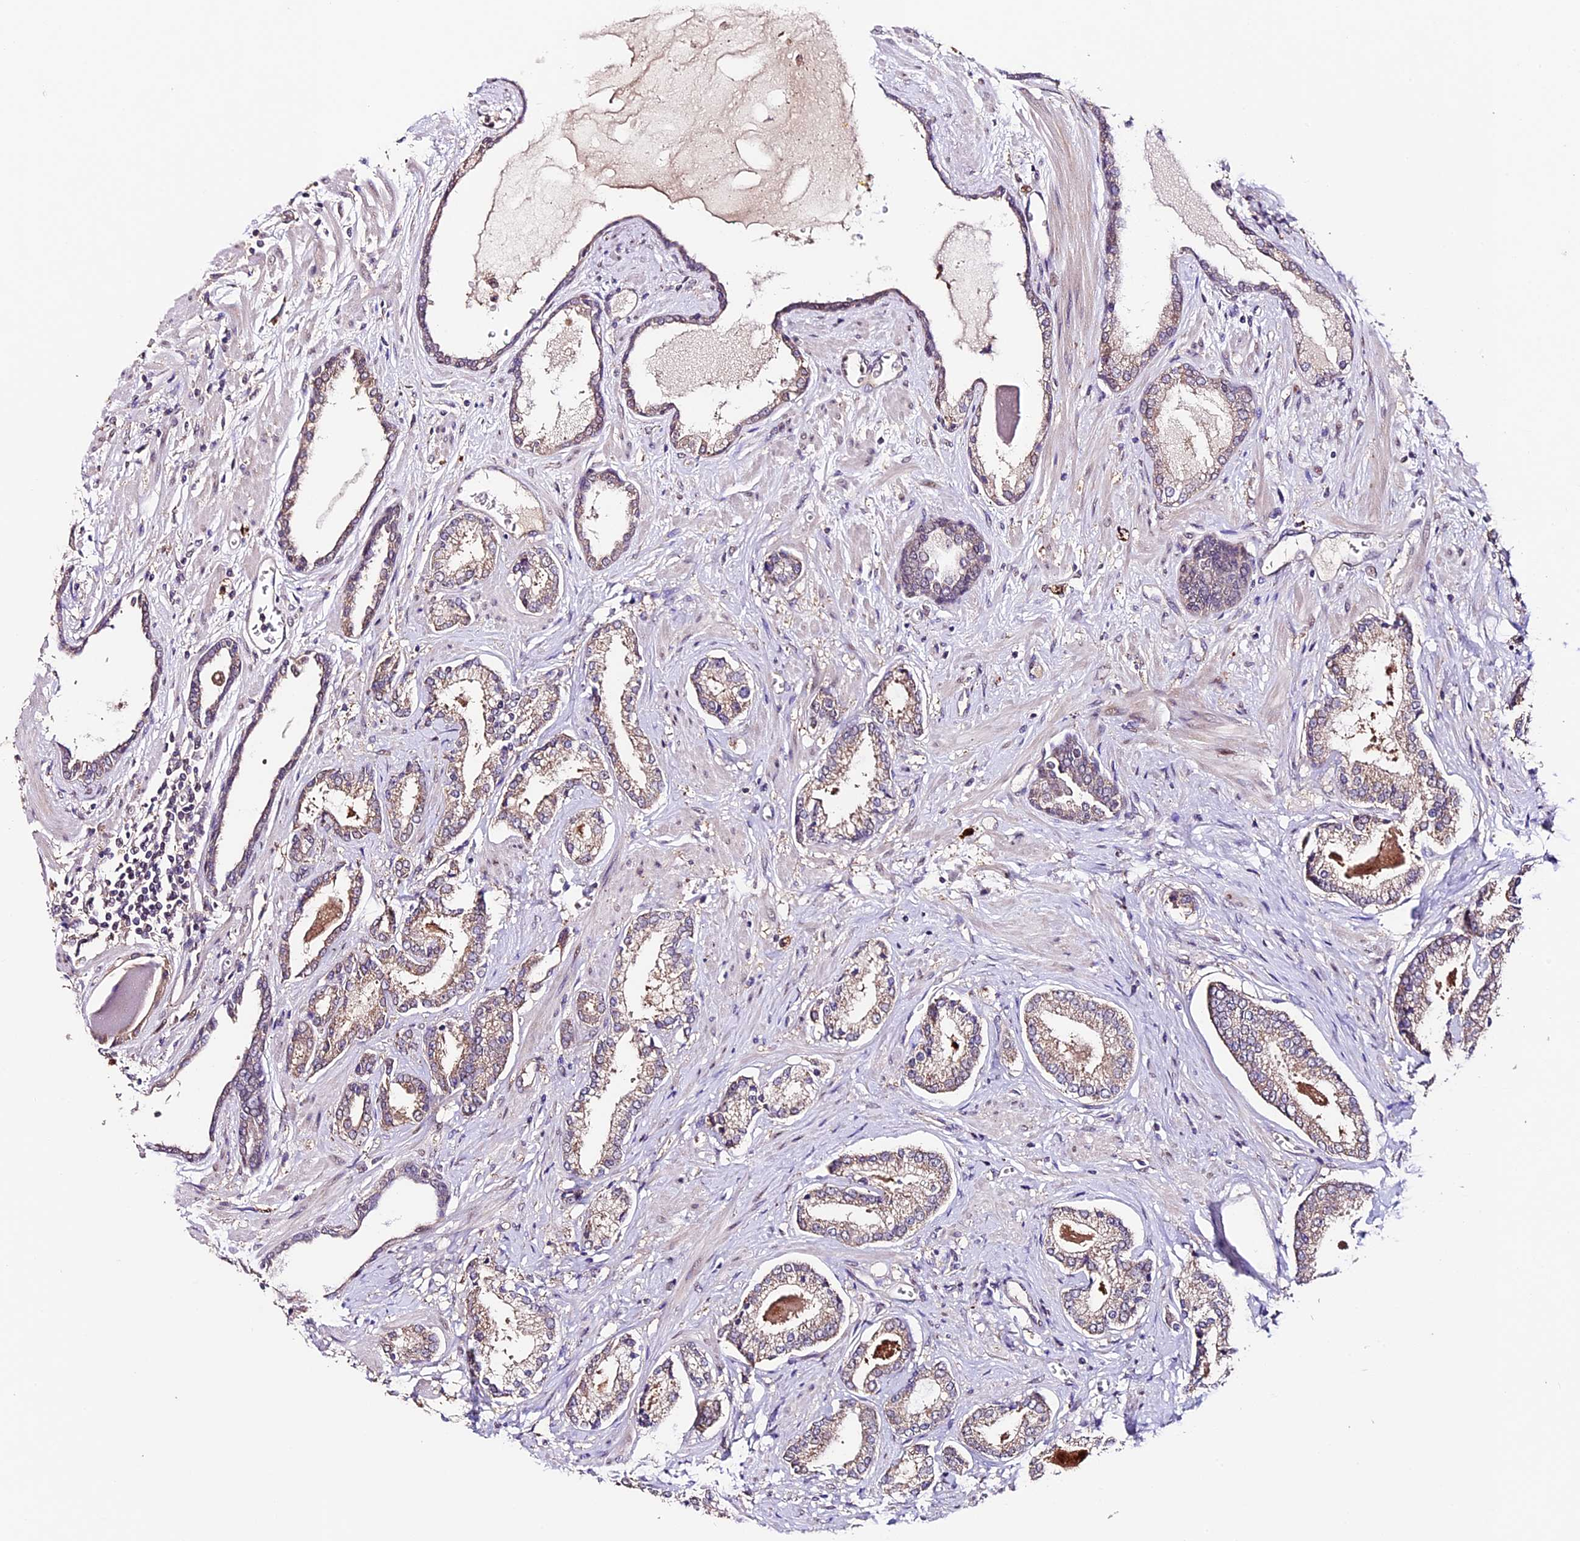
{"staining": {"intensity": "weak", "quantity": ">75%", "location": "cytoplasmic/membranous"}, "tissue": "prostate cancer", "cell_type": "Tumor cells", "image_type": "cancer", "snomed": [{"axis": "morphology", "description": "Adenocarcinoma, Low grade"}, {"axis": "topography", "description": "Prostate"}], "caption": "Tumor cells show low levels of weak cytoplasmic/membranous staining in approximately >75% of cells in prostate cancer. Using DAB (3,3'-diaminobenzidine) (brown) and hematoxylin (blue) stains, captured at high magnification using brightfield microscopy.", "gene": "SBNO2", "patient": {"sex": "male", "age": 70}}